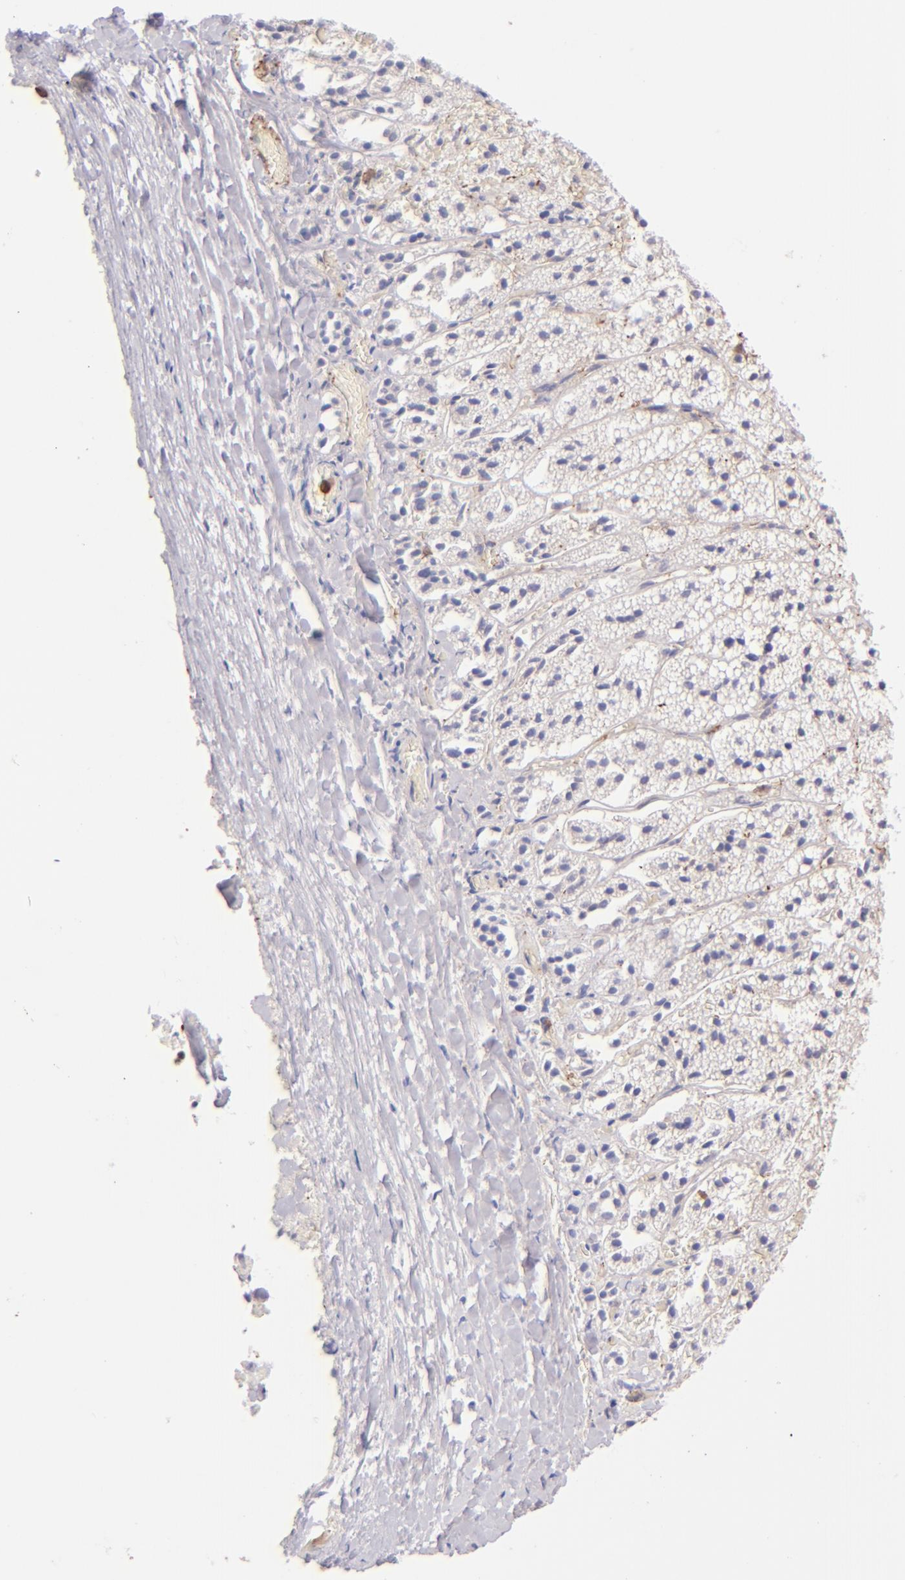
{"staining": {"intensity": "moderate", "quantity": "<25%", "location": "cytoplasmic/membranous"}, "tissue": "adrenal gland", "cell_type": "Glandular cells", "image_type": "normal", "snomed": [{"axis": "morphology", "description": "Normal tissue, NOS"}, {"axis": "topography", "description": "Adrenal gland"}], "caption": "About <25% of glandular cells in unremarkable adrenal gland exhibit moderate cytoplasmic/membranous protein expression as visualized by brown immunohistochemical staining.", "gene": "BTK", "patient": {"sex": "female", "age": 44}}